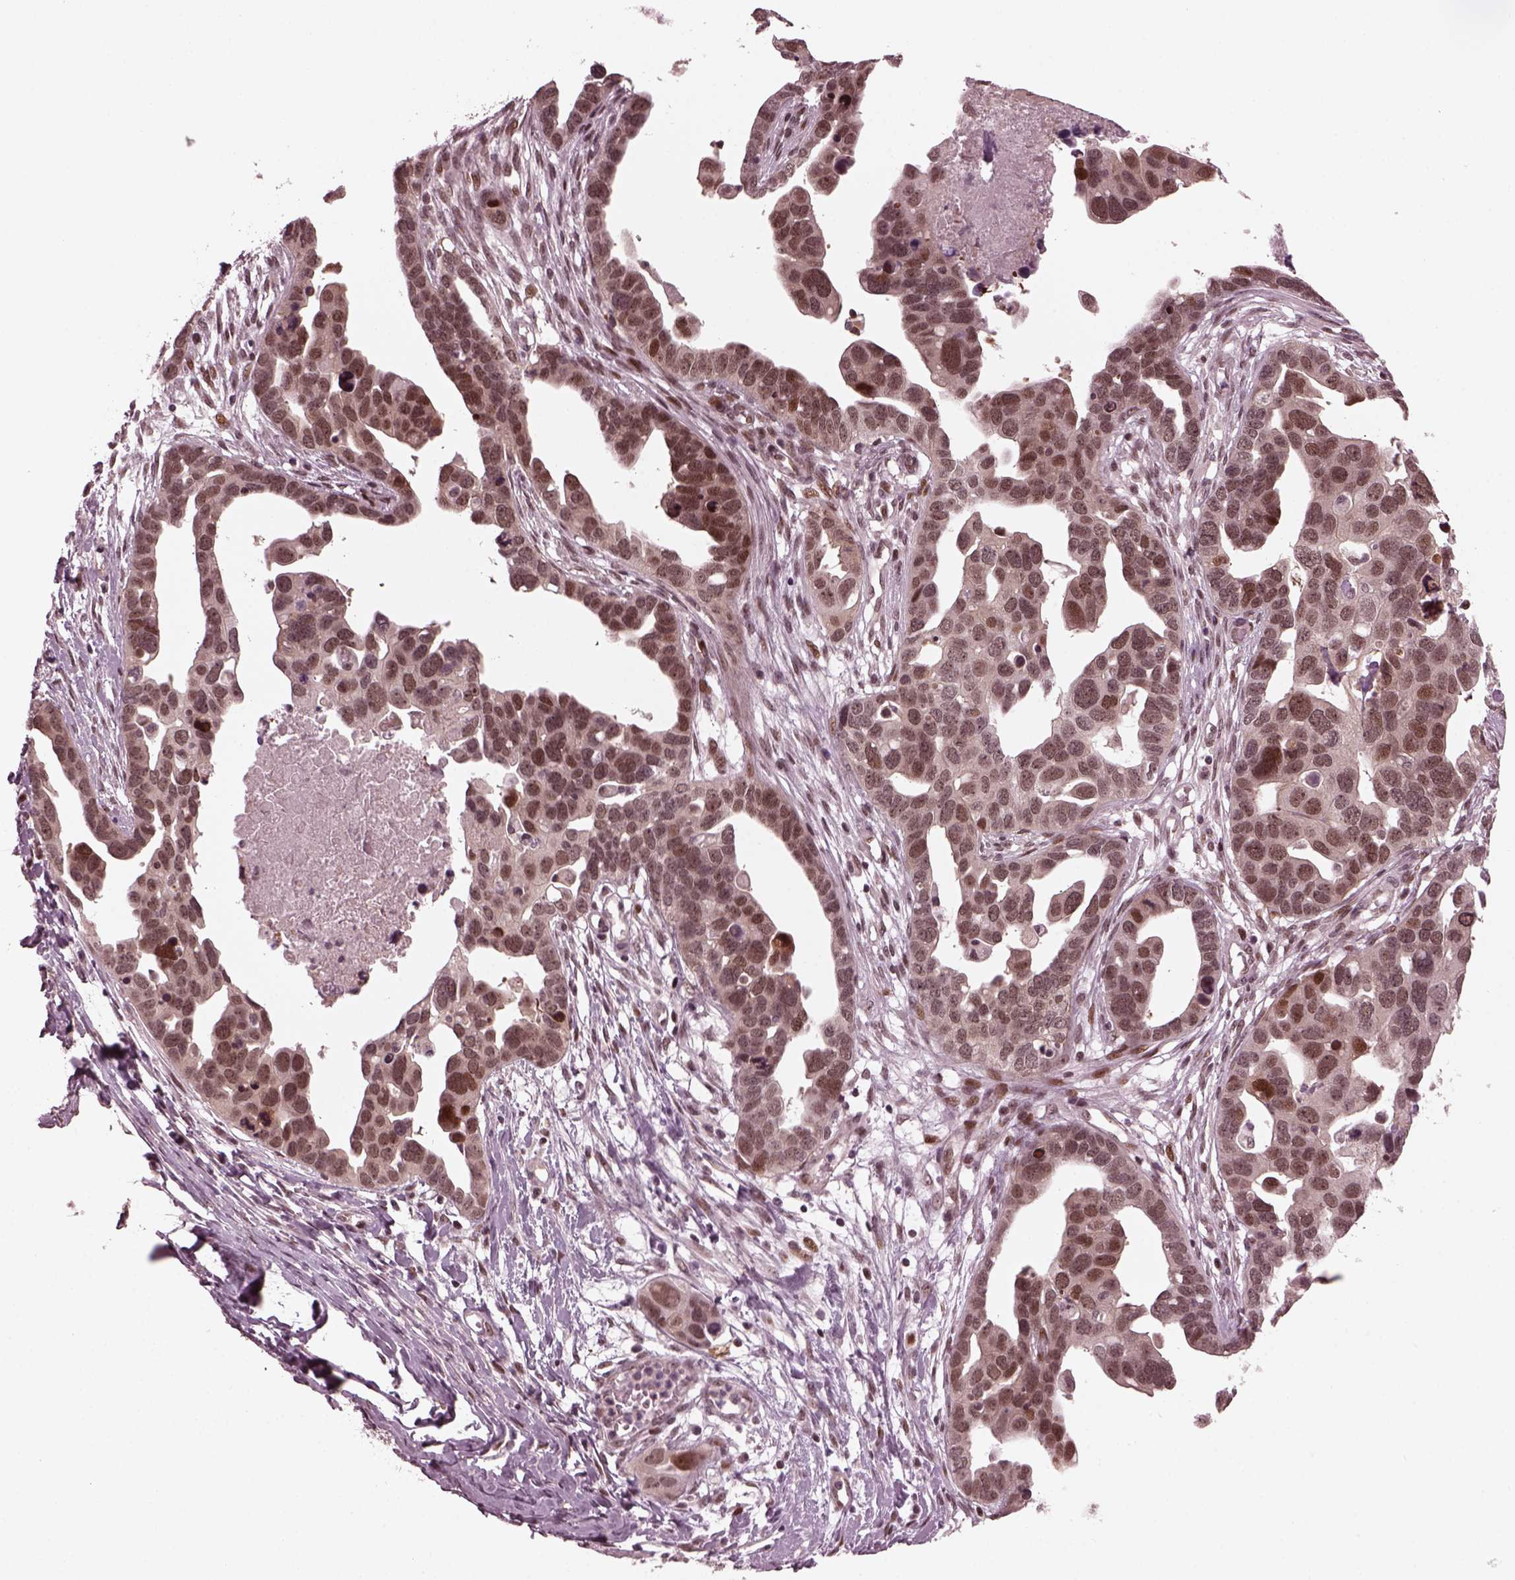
{"staining": {"intensity": "moderate", "quantity": "<25%", "location": "nuclear"}, "tissue": "ovarian cancer", "cell_type": "Tumor cells", "image_type": "cancer", "snomed": [{"axis": "morphology", "description": "Cystadenocarcinoma, serous, NOS"}, {"axis": "topography", "description": "Ovary"}], "caption": "Brown immunohistochemical staining in human ovarian cancer reveals moderate nuclear expression in about <25% of tumor cells. The protein is shown in brown color, while the nuclei are stained blue.", "gene": "TRIB3", "patient": {"sex": "female", "age": 54}}